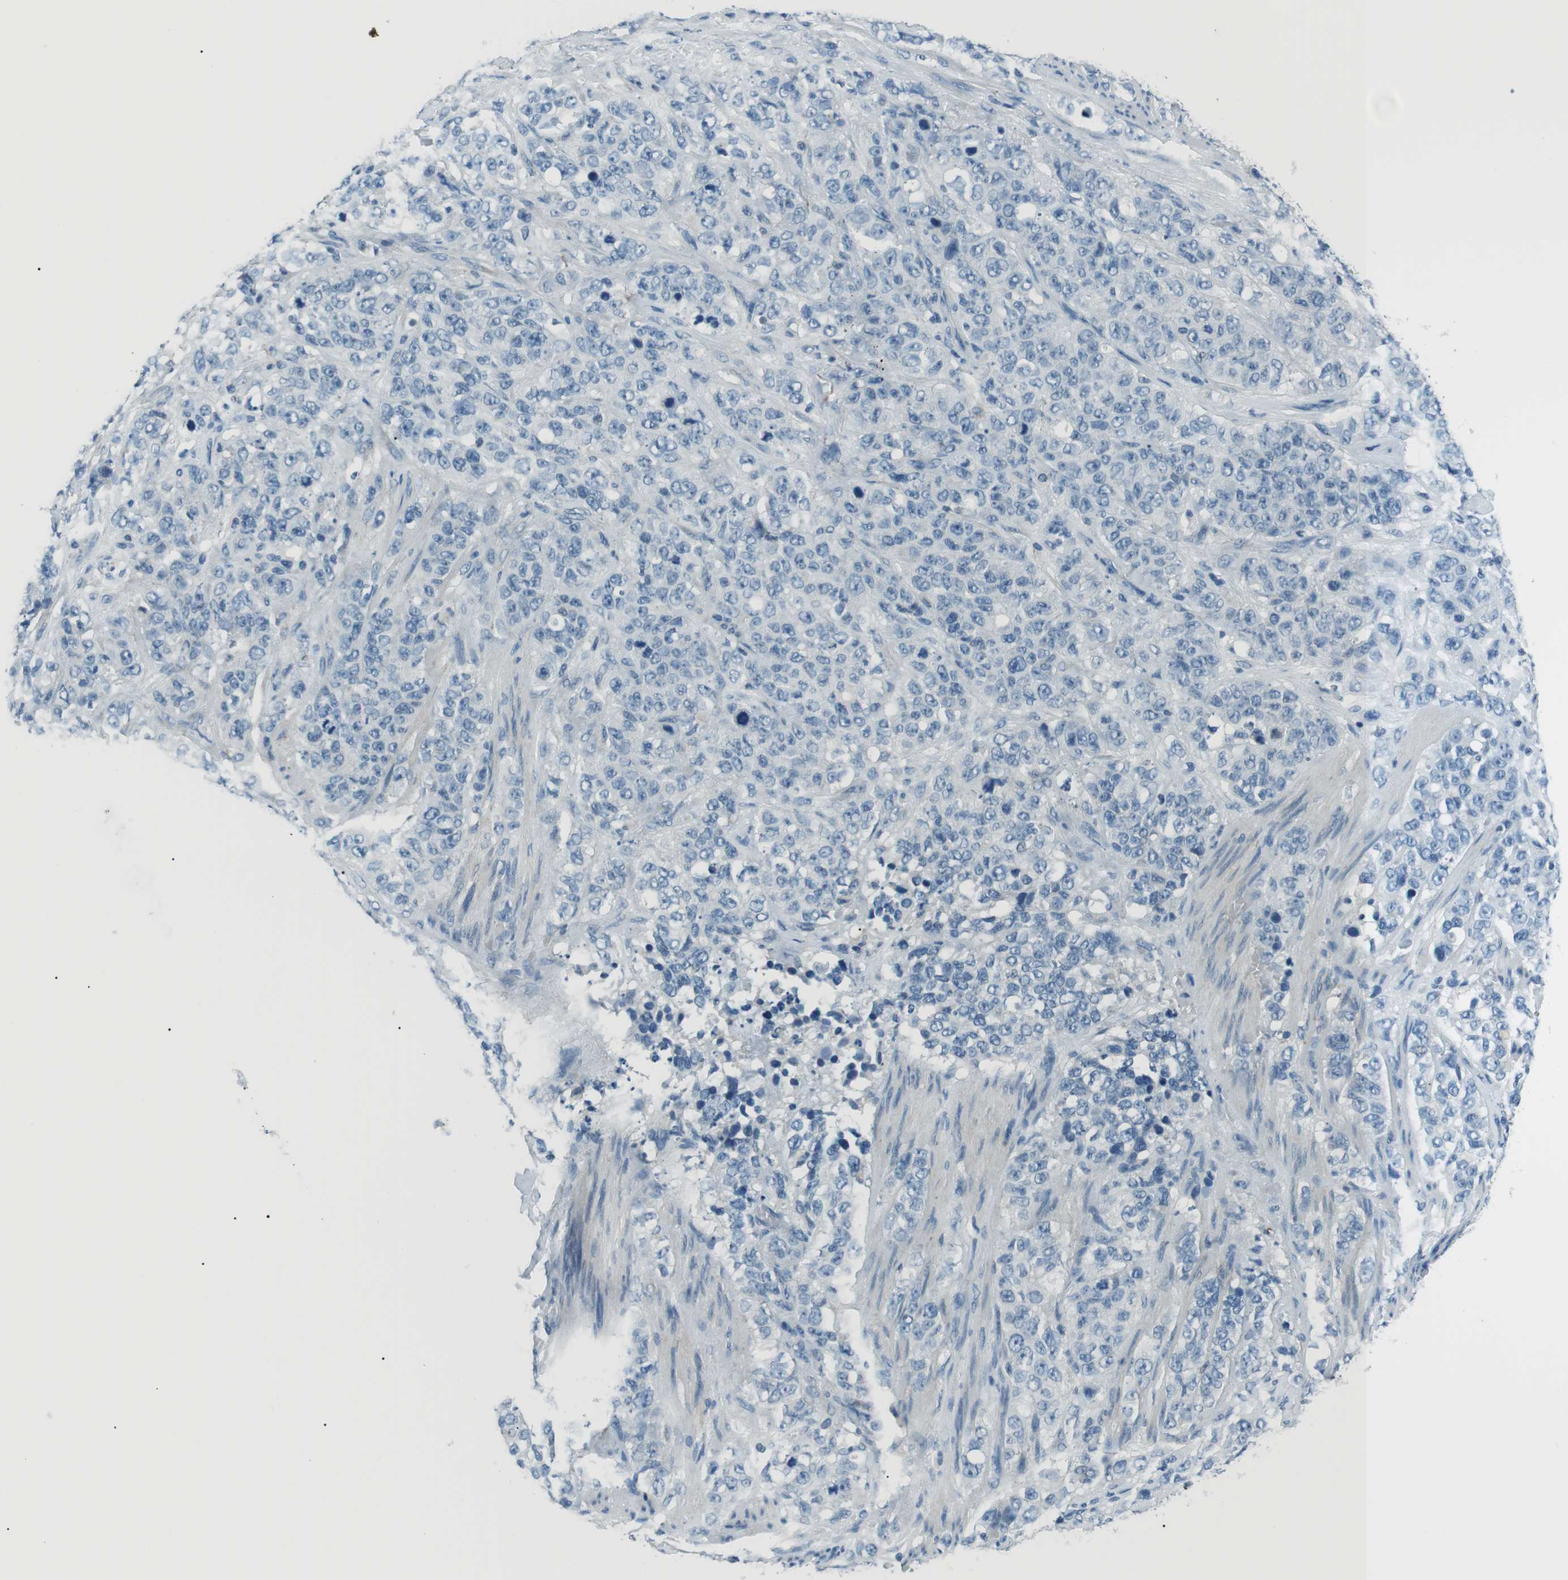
{"staining": {"intensity": "negative", "quantity": "none", "location": "none"}, "tissue": "stomach cancer", "cell_type": "Tumor cells", "image_type": "cancer", "snomed": [{"axis": "morphology", "description": "Adenocarcinoma, NOS"}, {"axis": "topography", "description": "Stomach"}], "caption": "High magnification brightfield microscopy of adenocarcinoma (stomach) stained with DAB (brown) and counterstained with hematoxylin (blue): tumor cells show no significant staining.", "gene": "ST6GAL1", "patient": {"sex": "male", "age": 48}}